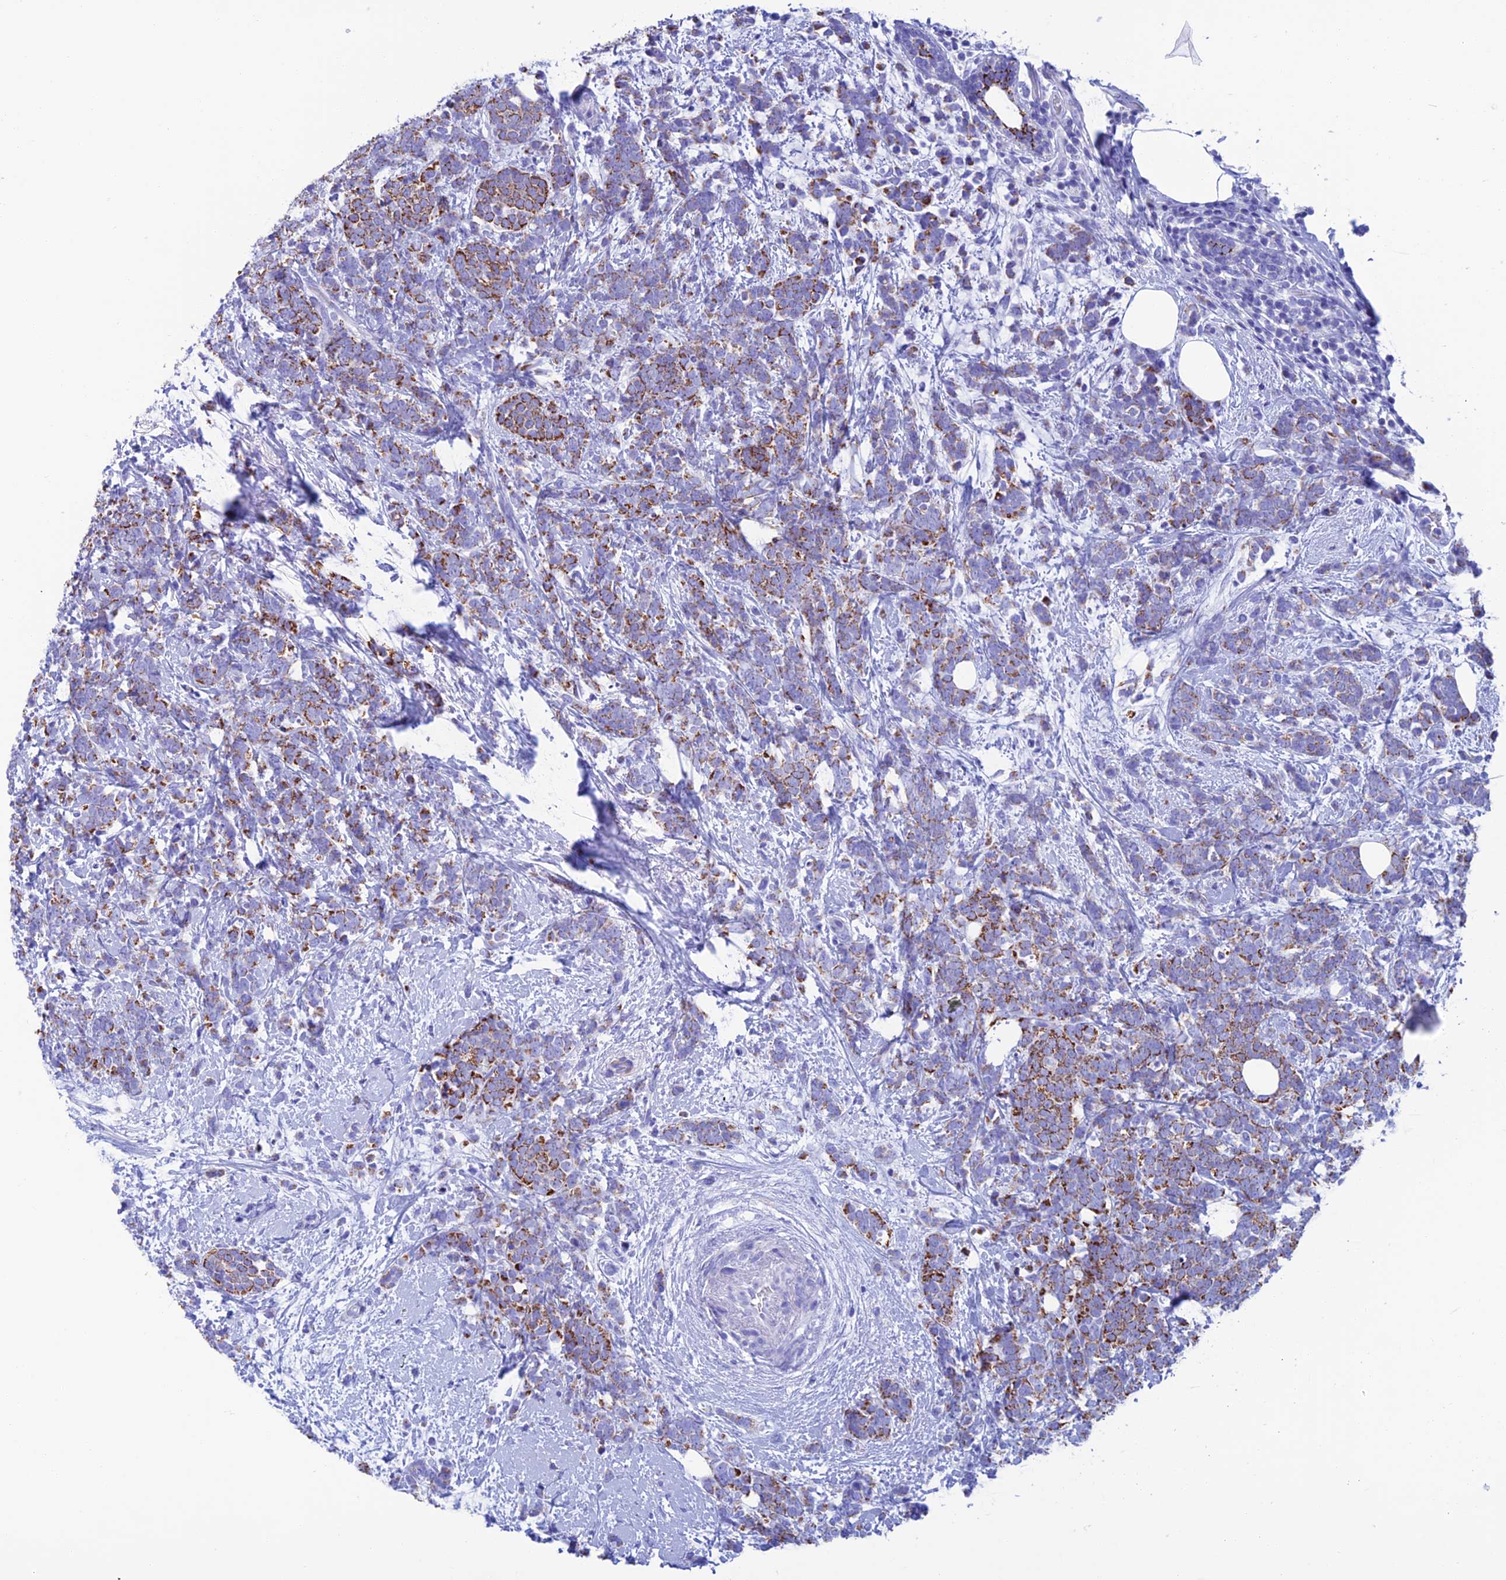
{"staining": {"intensity": "moderate", "quantity": ">75%", "location": "cytoplasmic/membranous"}, "tissue": "breast cancer", "cell_type": "Tumor cells", "image_type": "cancer", "snomed": [{"axis": "morphology", "description": "Lobular carcinoma"}, {"axis": "topography", "description": "Breast"}], "caption": "The photomicrograph demonstrates immunohistochemical staining of breast lobular carcinoma. There is moderate cytoplasmic/membranous expression is identified in about >75% of tumor cells.", "gene": "NXPE4", "patient": {"sex": "female", "age": 58}}